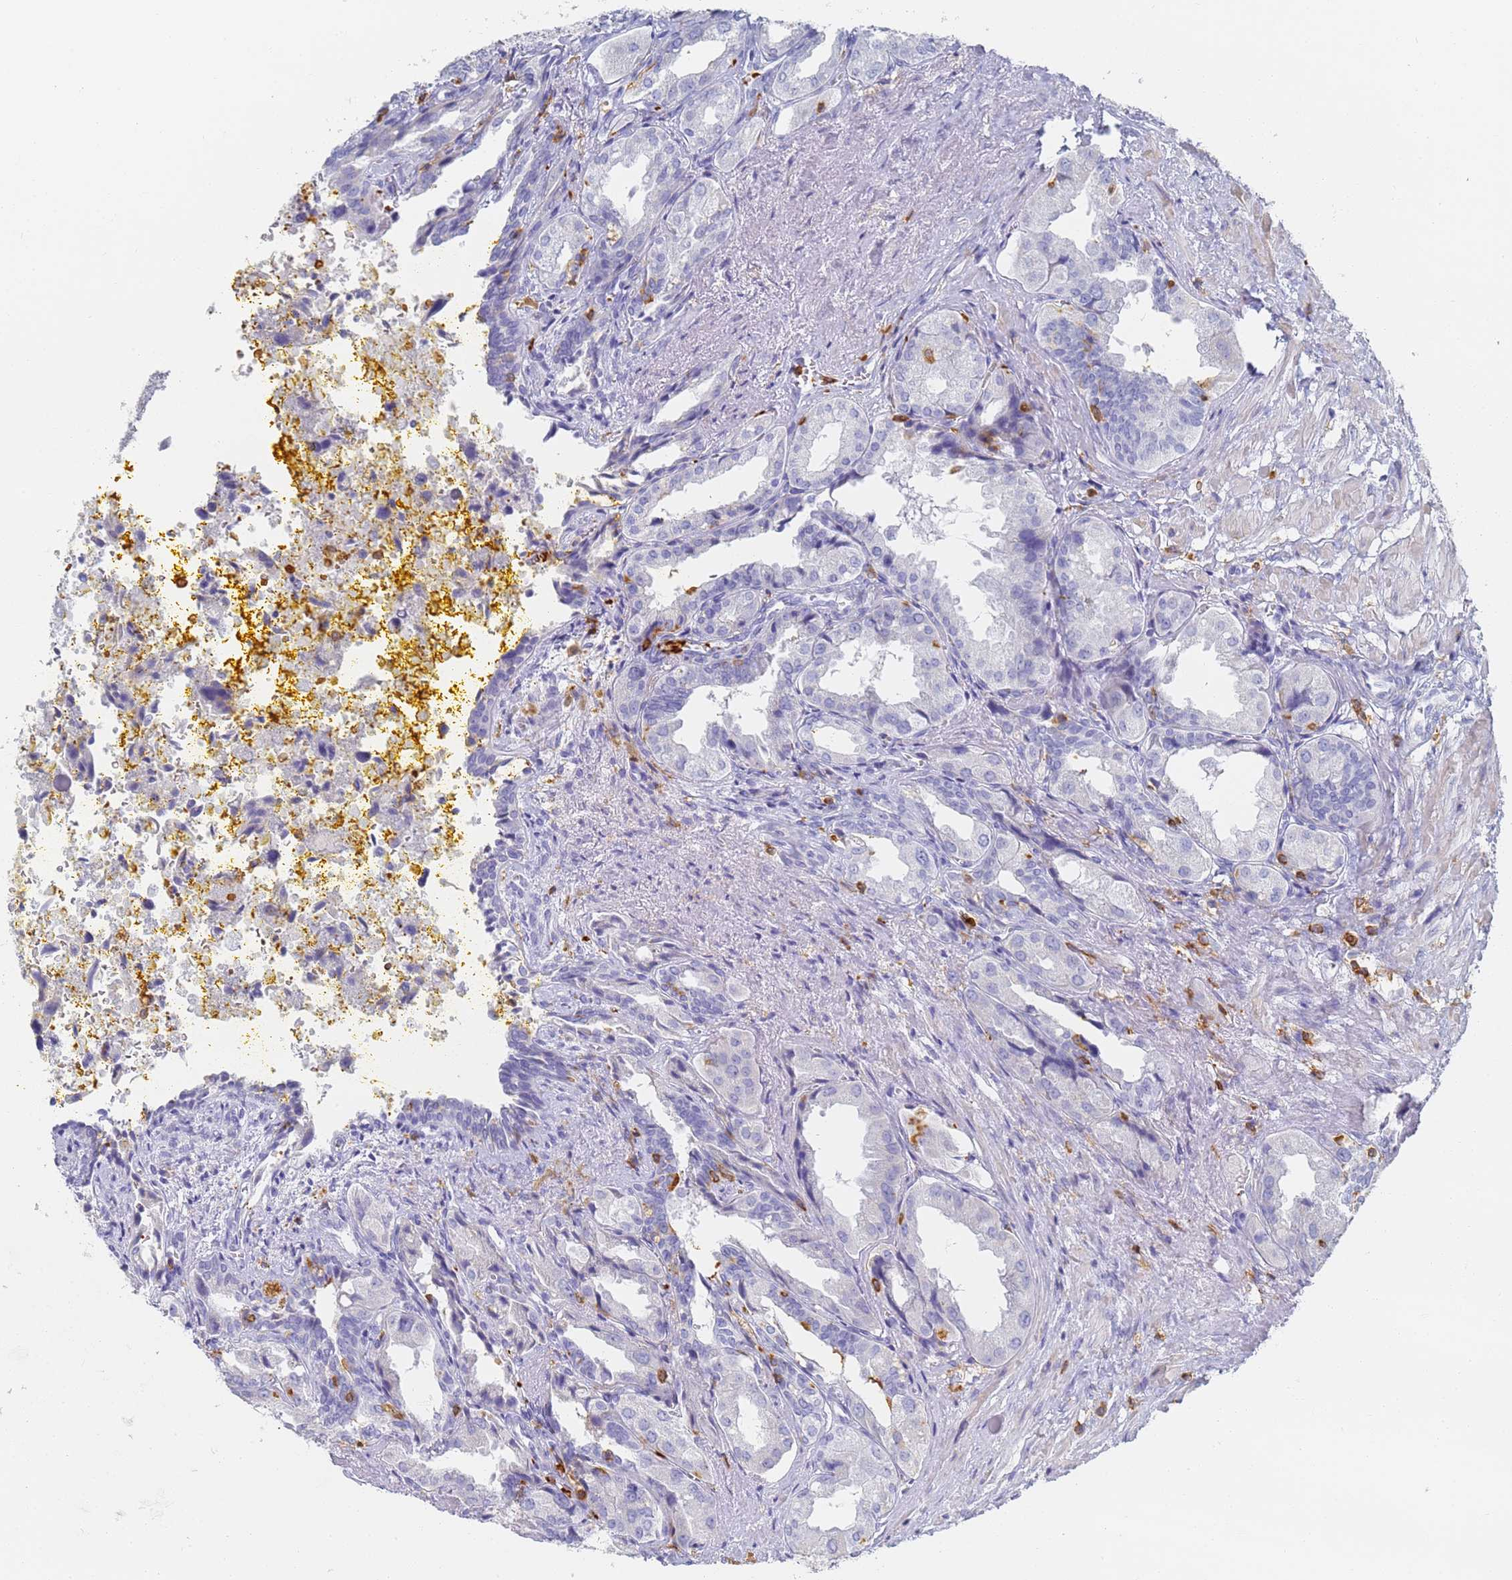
{"staining": {"intensity": "negative", "quantity": "none", "location": "none"}, "tissue": "seminal vesicle", "cell_type": "Glandular cells", "image_type": "normal", "snomed": [{"axis": "morphology", "description": "Normal tissue, NOS"}, {"axis": "topography", "description": "Seminal veicle"}], "caption": "IHC photomicrograph of benign seminal vesicle stained for a protein (brown), which reveals no staining in glandular cells.", "gene": "BIN2", "patient": {"sex": "male", "age": 63}}